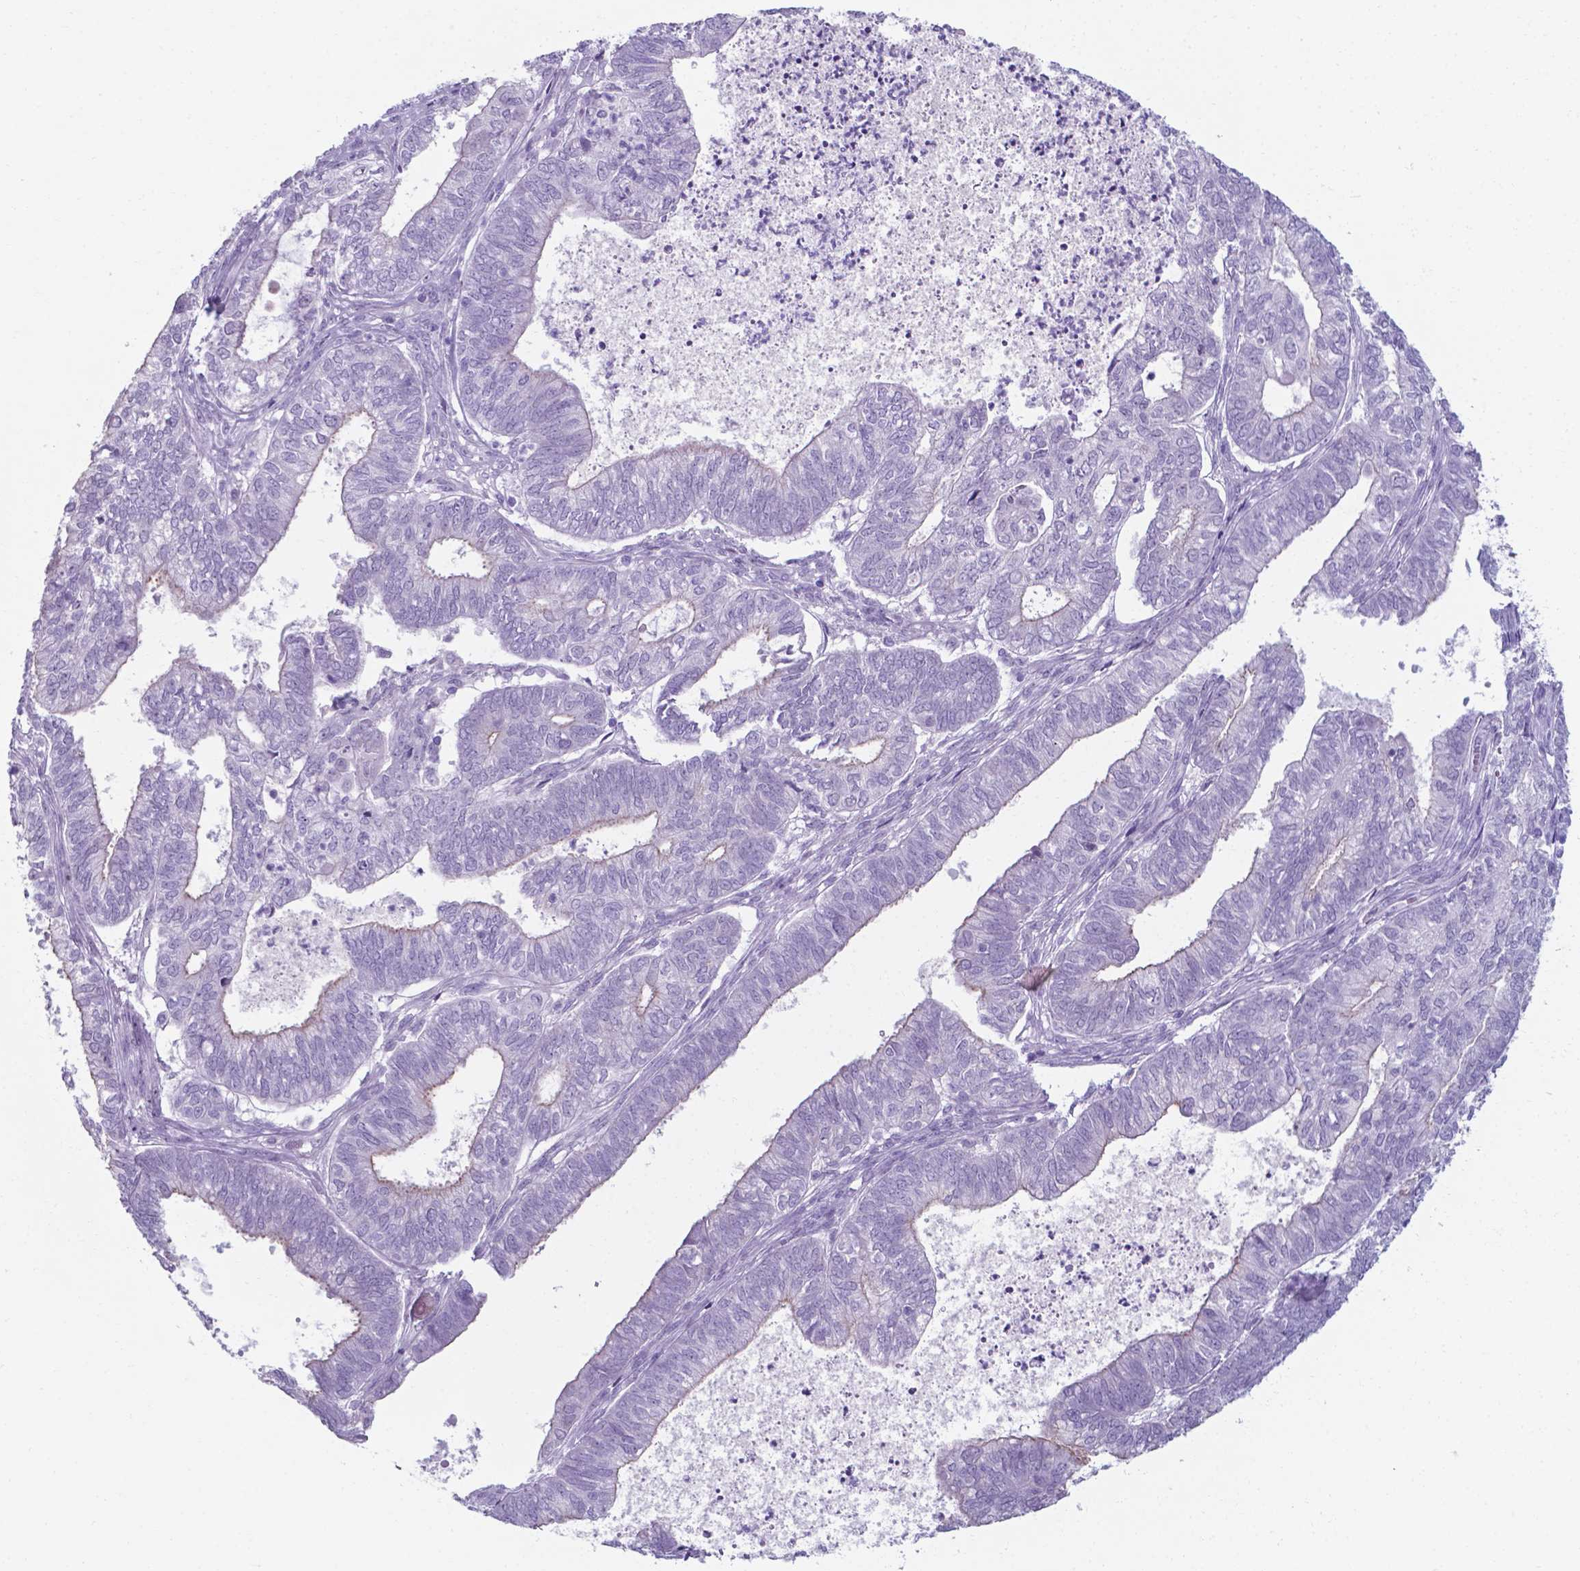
{"staining": {"intensity": "negative", "quantity": "none", "location": "none"}, "tissue": "ovarian cancer", "cell_type": "Tumor cells", "image_type": "cancer", "snomed": [{"axis": "morphology", "description": "Carcinoma, endometroid"}, {"axis": "topography", "description": "Ovary"}], "caption": "This histopathology image is of ovarian endometroid carcinoma stained with immunohistochemistry (IHC) to label a protein in brown with the nuclei are counter-stained blue. There is no staining in tumor cells.", "gene": "AP5B1", "patient": {"sex": "female", "age": 64}}